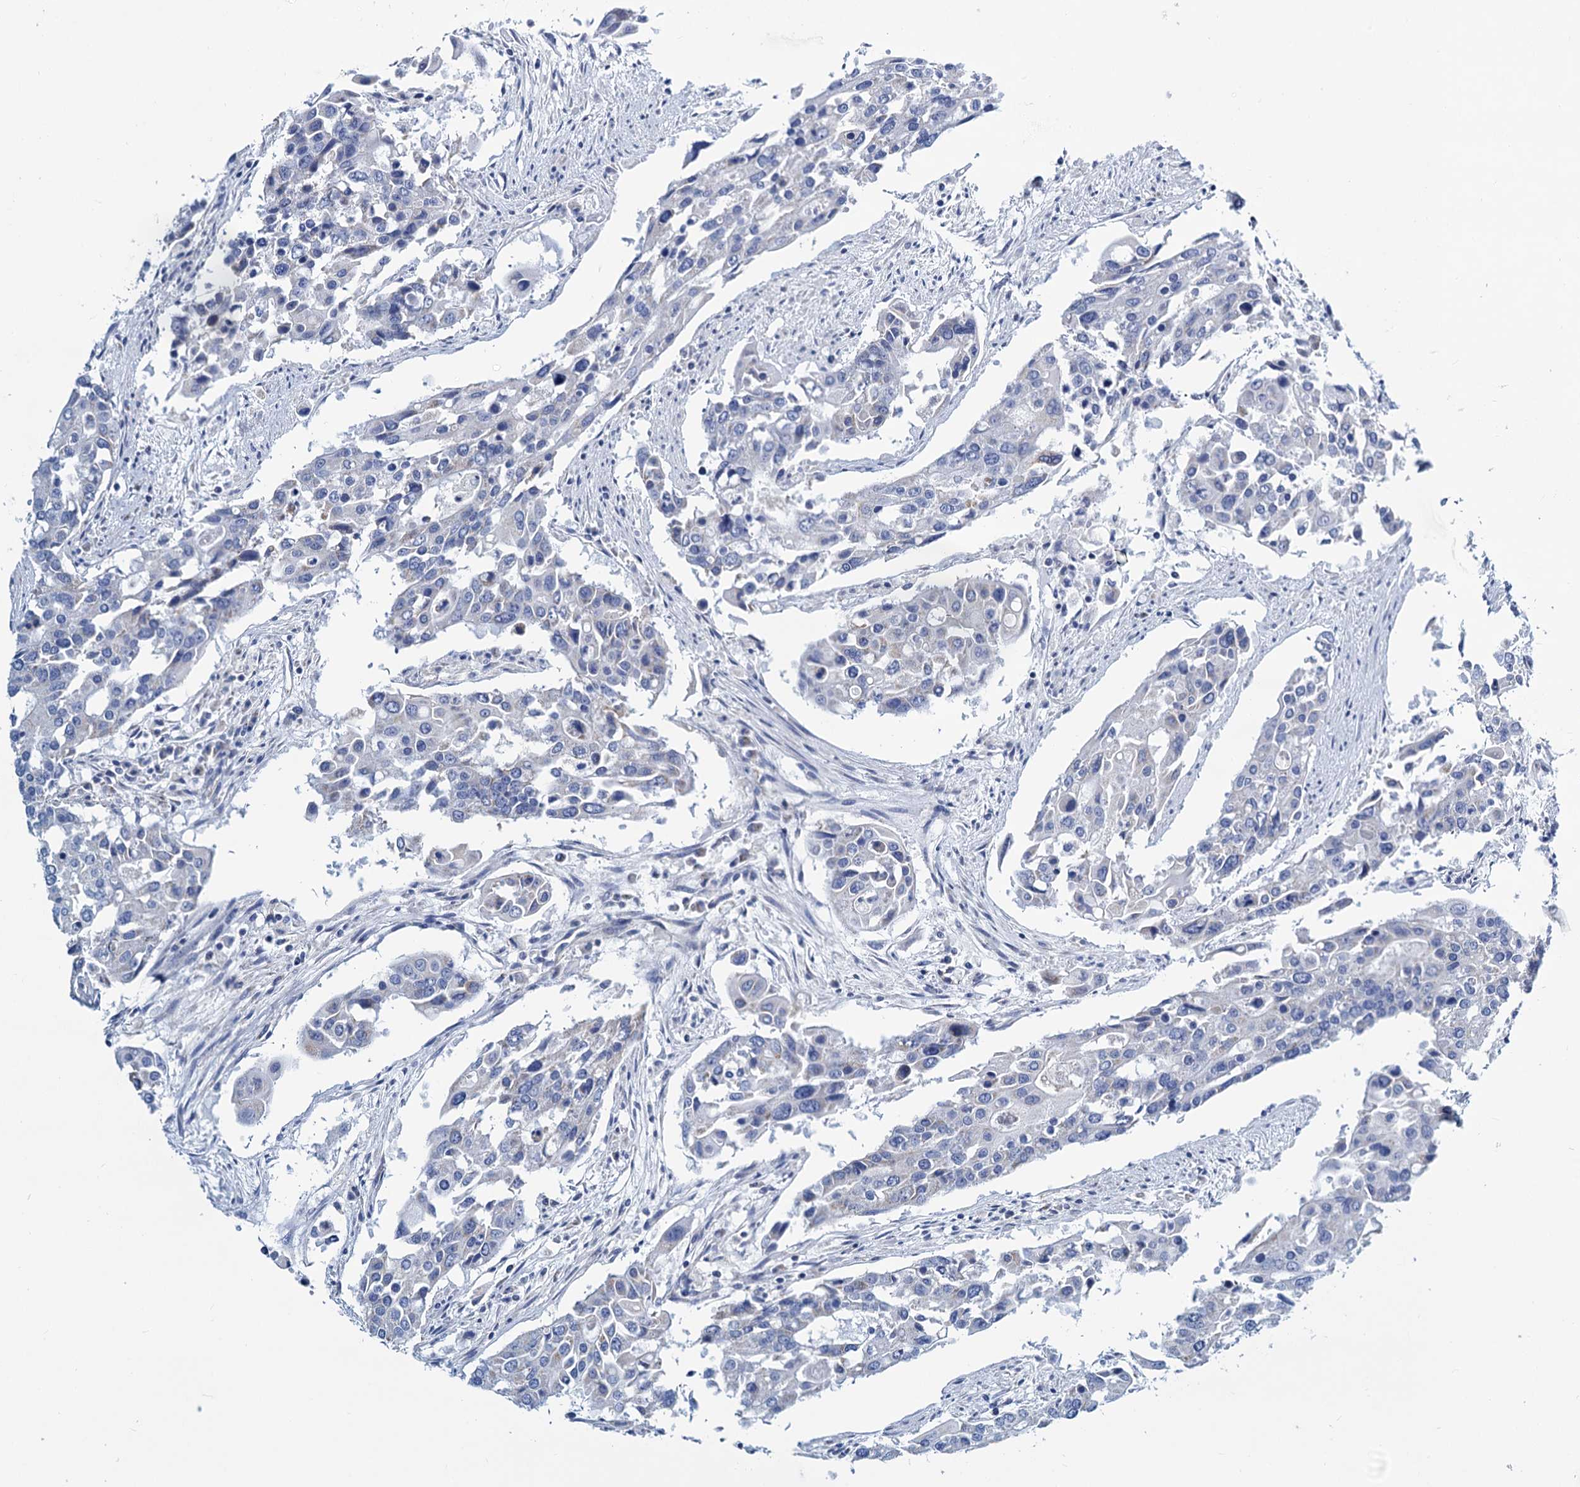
{"staining": {"intensity": "negative", "quantity": "none", "location": "none"}, "tissue": "colorectal cancer", "cell_type": "Tumor cells", "image_type": "cancer", "snomed": [{"axis": "morphology", "description": "Adenocarcinoma, NOS"}, {"axis": "topography", "description": "Colon"}], "caption": "Tumor cells are negative for protein expression in human adenocarcinoma (colorectal).", "gene": "SLC1A3", "patient": {"sex": "male", "age": 77}}